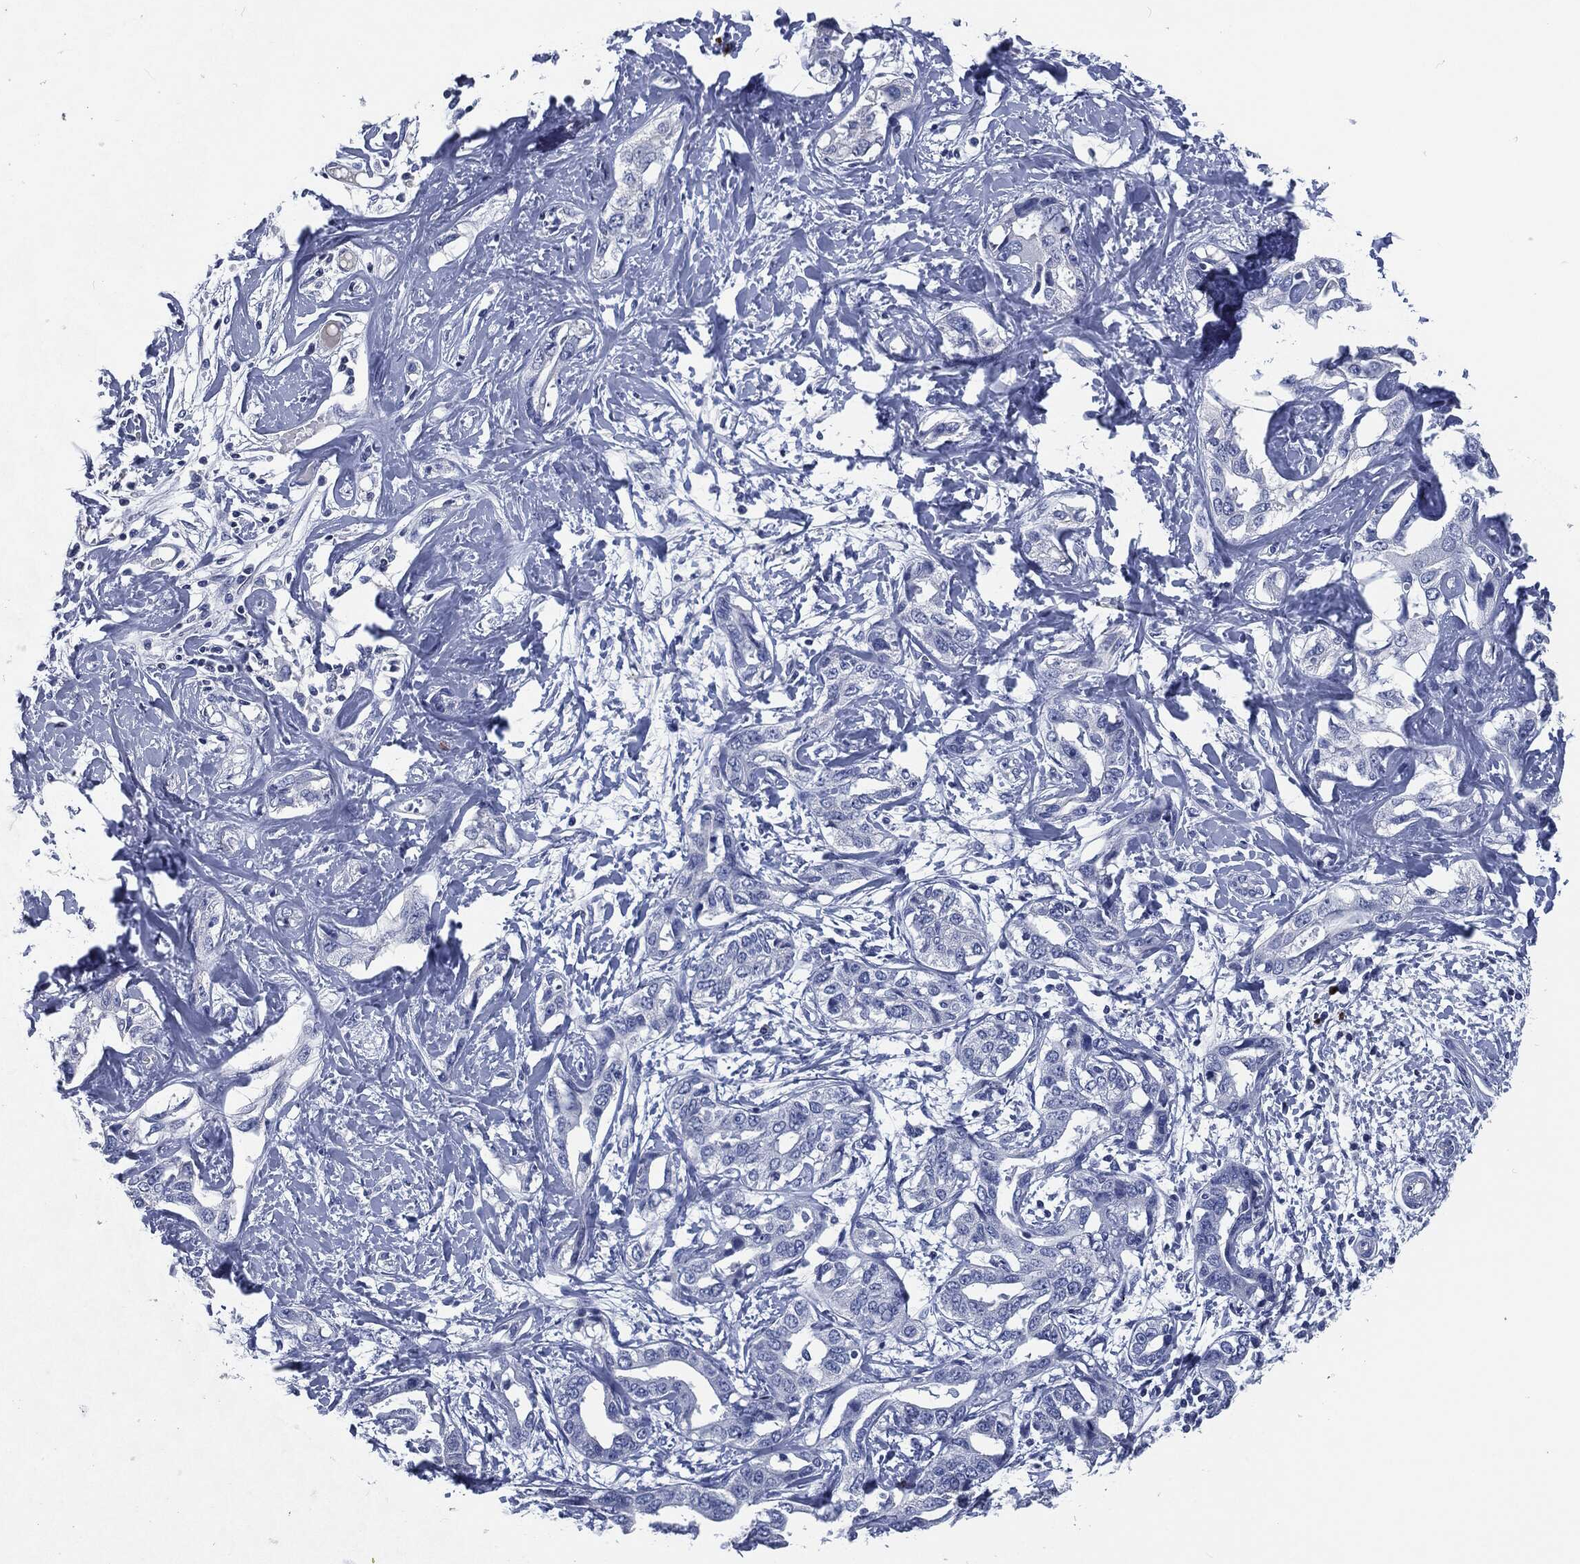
{"staining": {"intensity": "negative", "quantity": "none", "location": "none"}, "tissue": "liver cancer", "cell_type": "Tumor cells", "image_type": "cancer", "snomed": [{"axis": "morphology", "description": "Cholangiocarcinoma"}, {"axis": "topography", "description": "Liver"}], "caption": "Human liver cancer (cholangiocarcinoma) stained for a protein using immunohistochemistry (IHC) reveals no expression in tumor cells.", "gene": "CD27", "patient": {"sex": "male", "age": 59}}